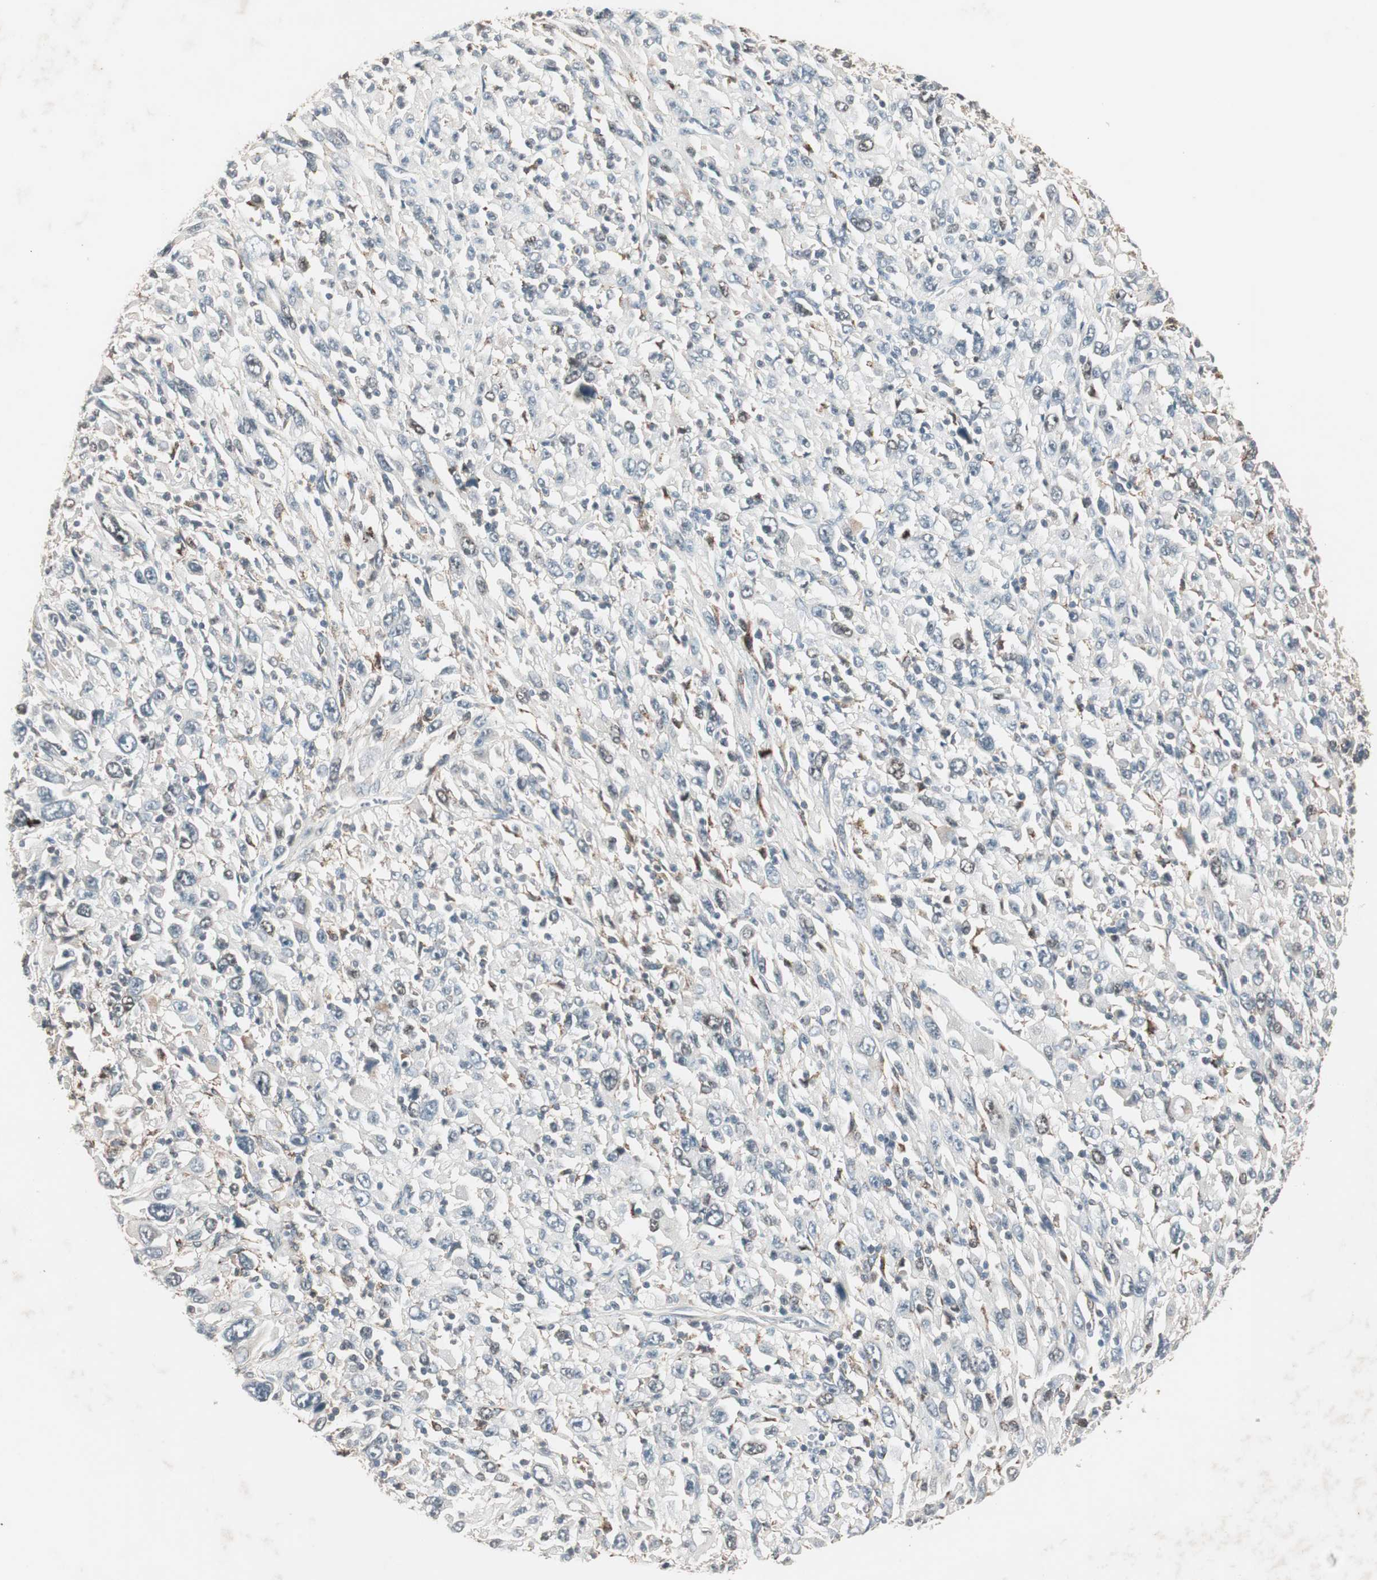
{"staining": {"intensity": "negative", "quantity": "none", "location": "none"}, "tissue": "melanoma", "cell_type": "Tumor cells", "image_type": "cancer", "snomed": [{"axis": "morphology", "description": "Malignant melanoma, Metastatic site"}, {"axis": "topography", "description": "Skin"}], "caption": "Tumor cells show no significant protein positivity in melanoma.", "gene": "NFRKB", "patient": {"sex": "female", "age": 56}}